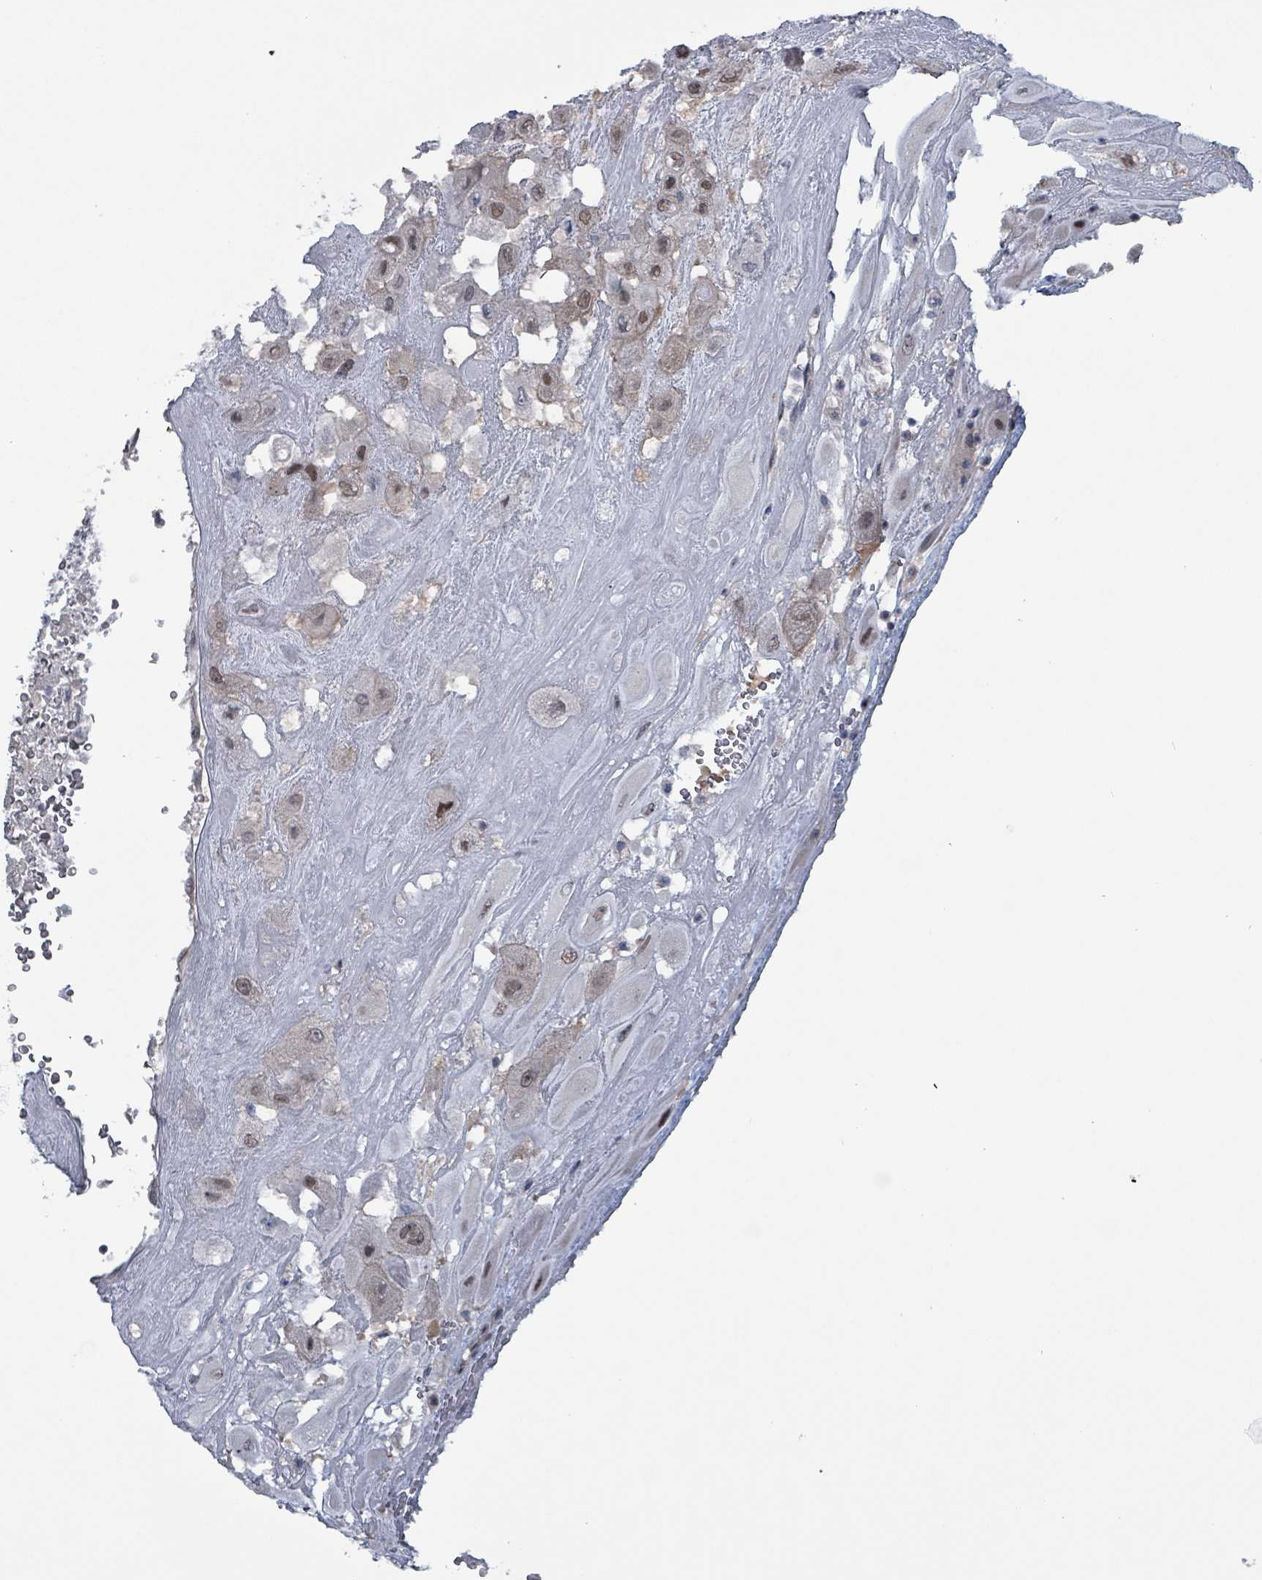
{"staining": {"intensity": "moderate", "quantity": "25%-75%", "location": "cytoplasmic/membranous,nuclear"}, "tissue": "placenta", "cell_type": "Decidual cells", "image_type": "normal", "snomed": [{"axis": "morphology", "description": "Normal tissue, NOS"}, {"axis": "topography", "description": "Placenta"}], "caption": "The micrograph exhibits staining of benign placenta, revealing moderate cytoplasmic/membranous,nuclear protein positivity (brown color) within decidual cells.", "gene": "BIVM", "patient": {"sex": "female", "age": 32}}